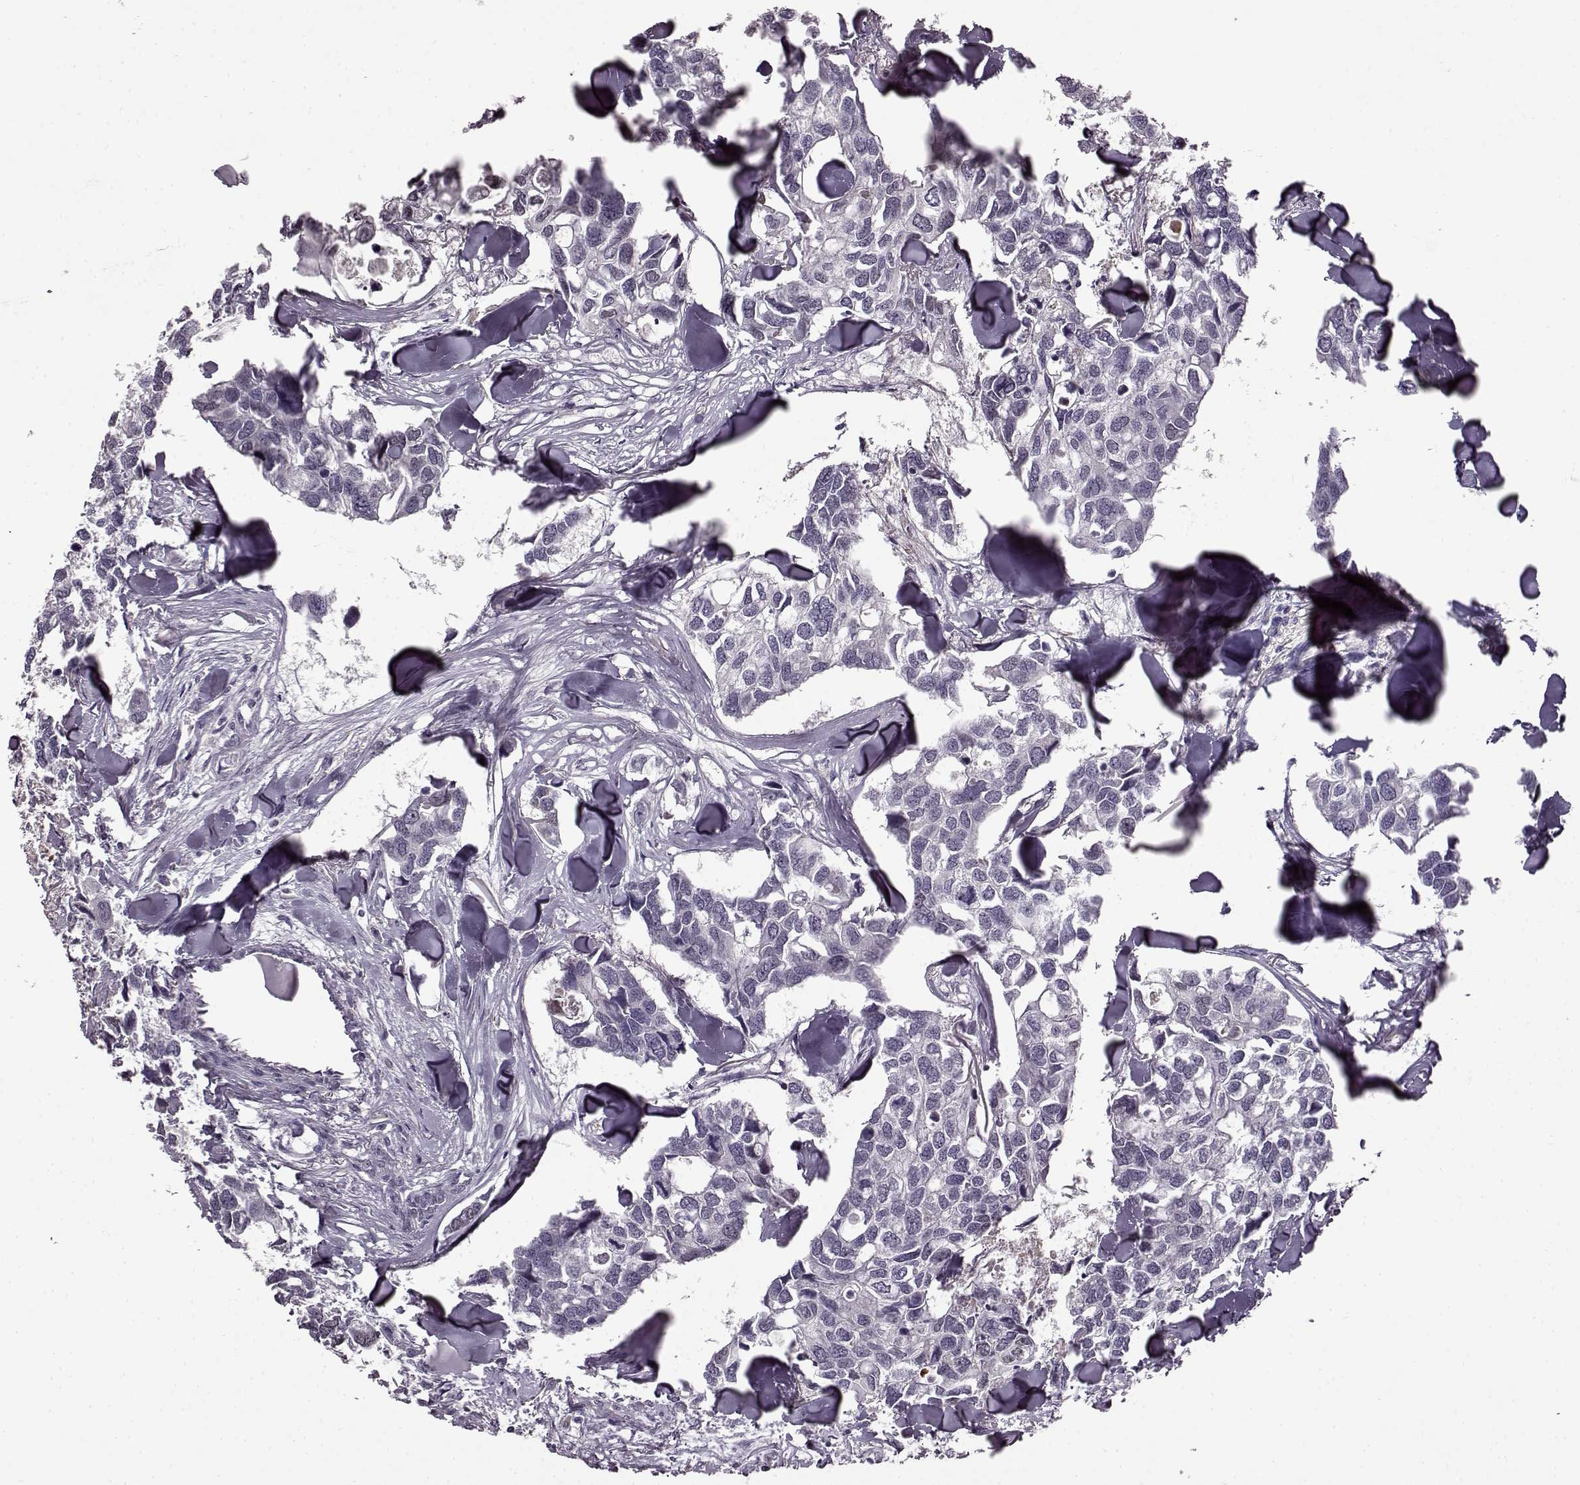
{"staining": {"intensity": "negative", "quantity": "none", "location": "none"}, "tissue": "breast cancer", "cell_type": "Tumor cells", "image_type": "cancer", "snomed": [{"axis": "morphology", "description": "Duct carcinoma"}, {"axis": "topography", "description": "Breast"}], "caption": "Immunohistochemistry (IHC) micrograph of breast cancer (infiltrating ductal carcinoma) stained for a protein (brown), which displays no staining in tumor cells.", "gene": "CNGA3", "patient": {"sex": "female", "age": 83}}